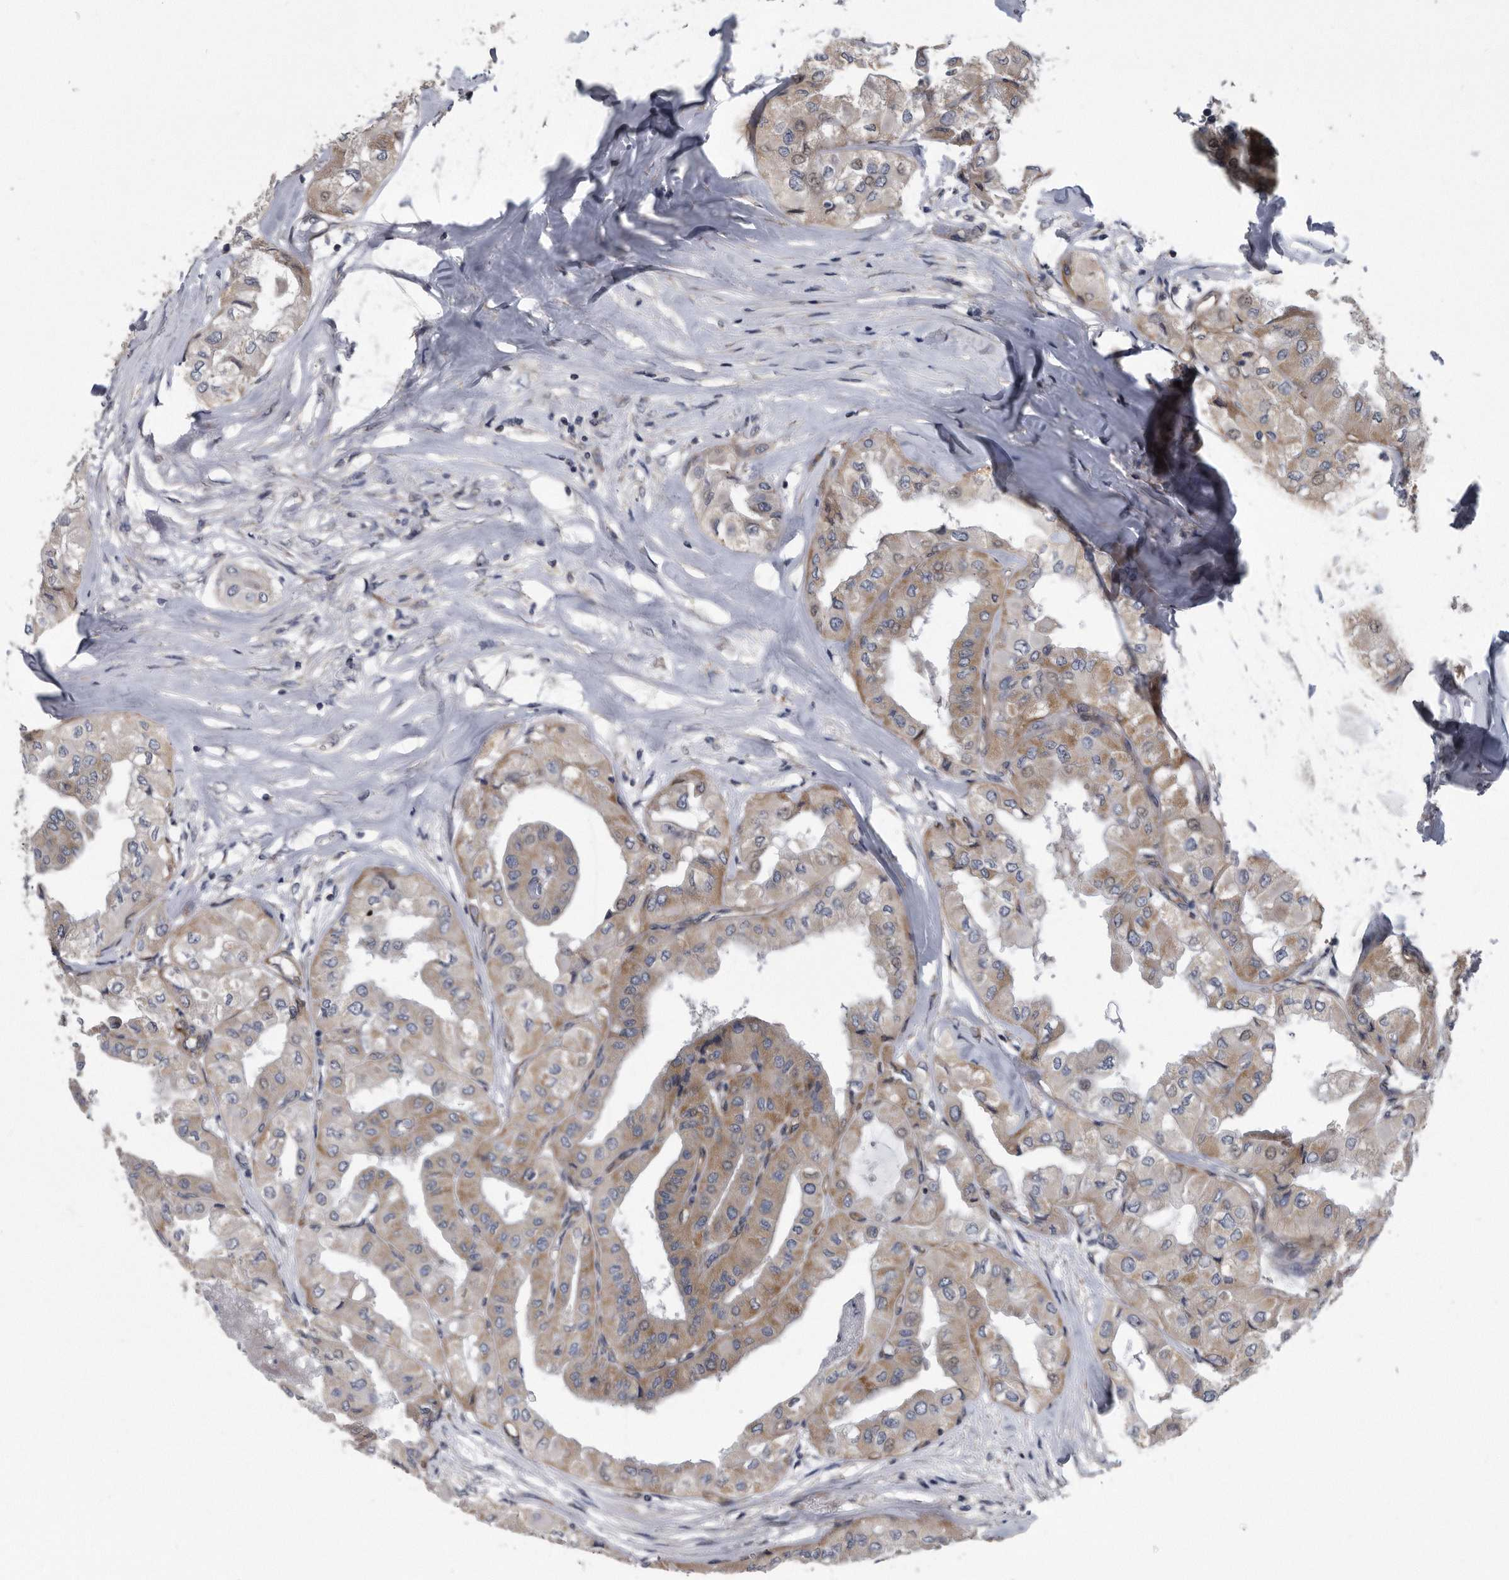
{"staining": {"intensity": "weak", "quantity": "25%-75%", "location": "cytoplasmic/membranous"}, "tissue": "thyroid cancer", "cell_type": "Tumor cells", "image_type": "cancer", "snomed": [{"axis": "morphology", "description": "Papillary adenocarcinoma, NOS"}, {"axis": "topography", "description": "Thyroid gland"}], "caption": "Immunohistochemistry (IHC) (DAB) staining of papillary adenocarcinoma (thyroid) exhibits weak cytoplasmic/membranous protein expression in about 25%-75% of tumor cells.", "gene": "ARMCX1", "patient": {"sex": "female", "age": 59}}